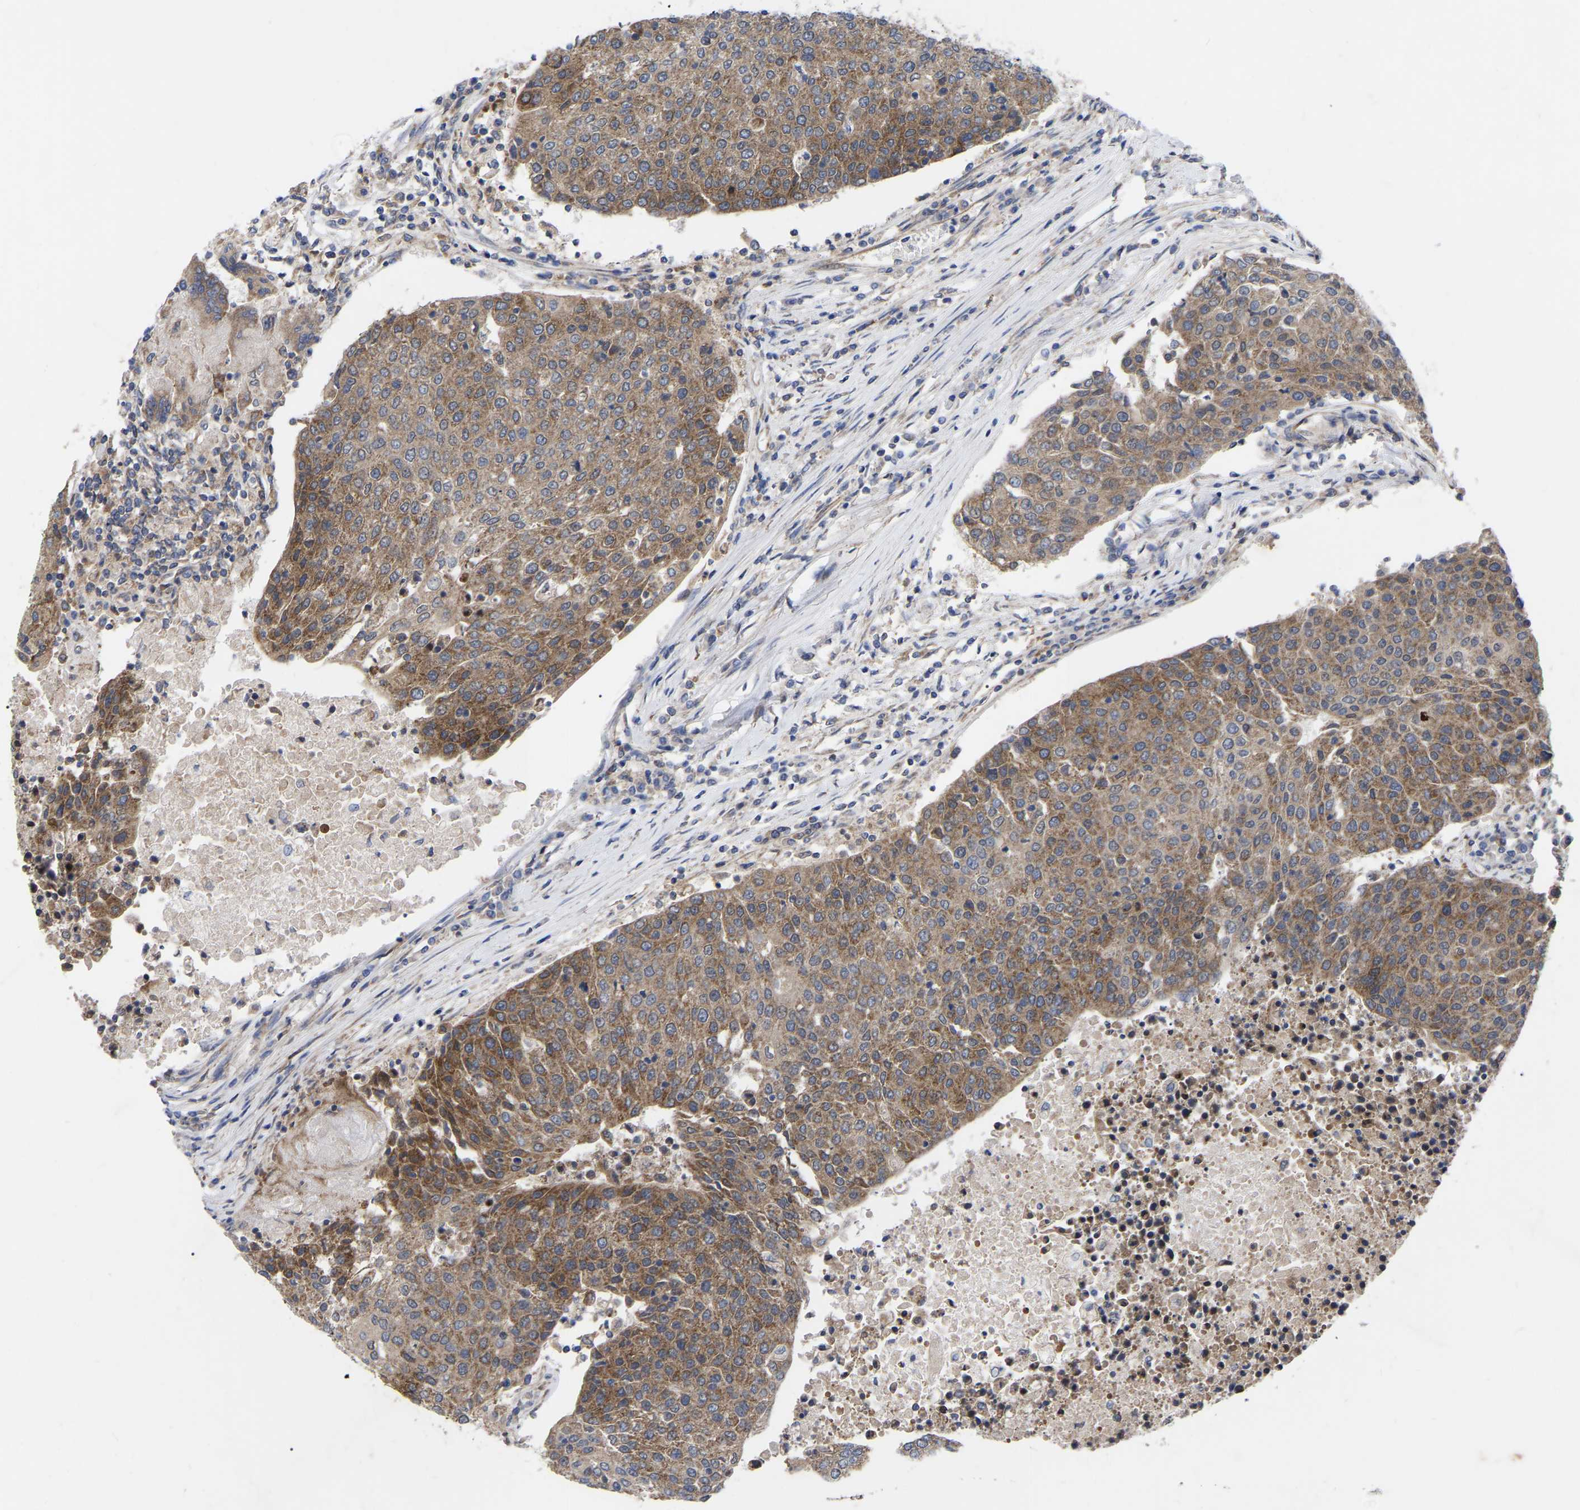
{"staining": {"intensity": "moderate", "quantity": ">75%", "location": "cytoplasmic/membranous"}, "tissue": "urothelial cancer", "cell_type": "Tumor cells", "image_type": "cancer", "snomed": [{"axis": "morphology", "description": "Urothelial carcinoma, High grade"}, {"axis": "topography", "description": "Urinary bladder"}], "caption": "An image showing moderate cytoplasmic/membranous expression in about >75% of tumor cells in urothelial cancer, as visualized by brown immunohistochemical staining.", "gene": "TCP1", "patient": {"sex": "female", "age": 85}}